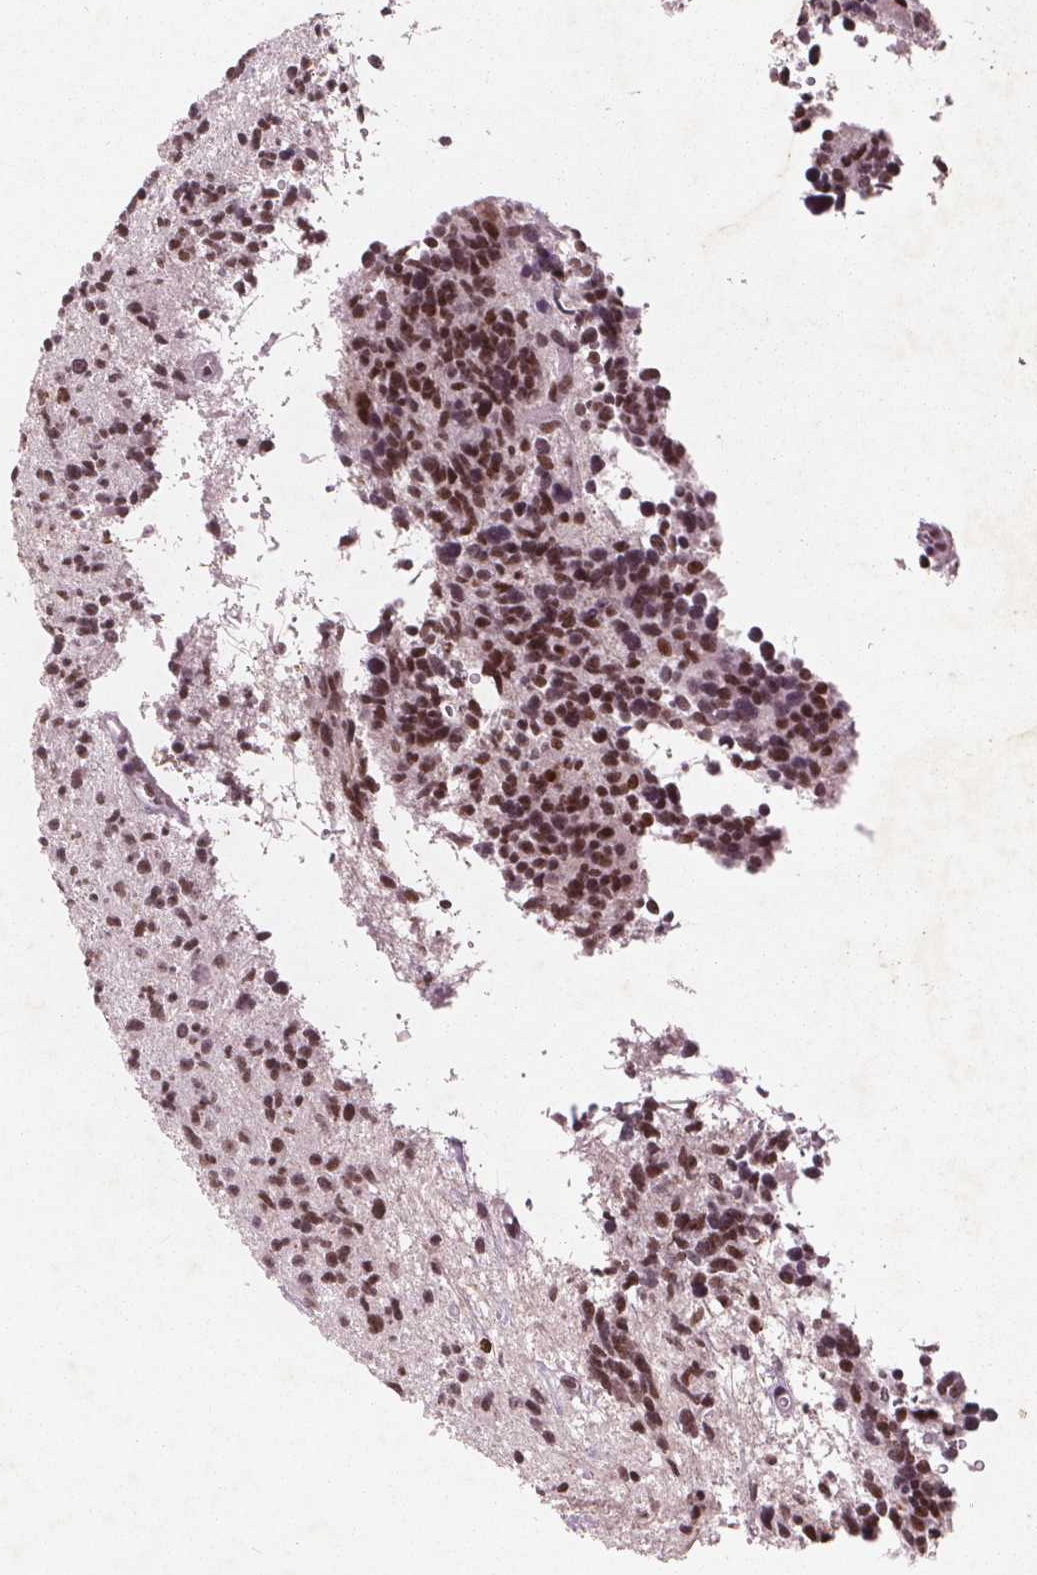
{"staining": {"intensity": "strong", "quantity": ">75%", "location": "nuclear"}, "tissue": "glioma", "cell_type": "Tumor cells", "image_type": "cancer", "snomed": [{"axis": "morphology", "description": "Glioma, malignant, High grade"}, {"axis": "topography", "description": "Brain"}], "caption": "Immunohistochemical staining of human high-grade glioma (malignant) demonstrates high levels of strong nuclear protein positivity in approximately >75% of tumor cells.", "gene": "RPS6KA2", "patient": {"sex": "male", "age": 29}}